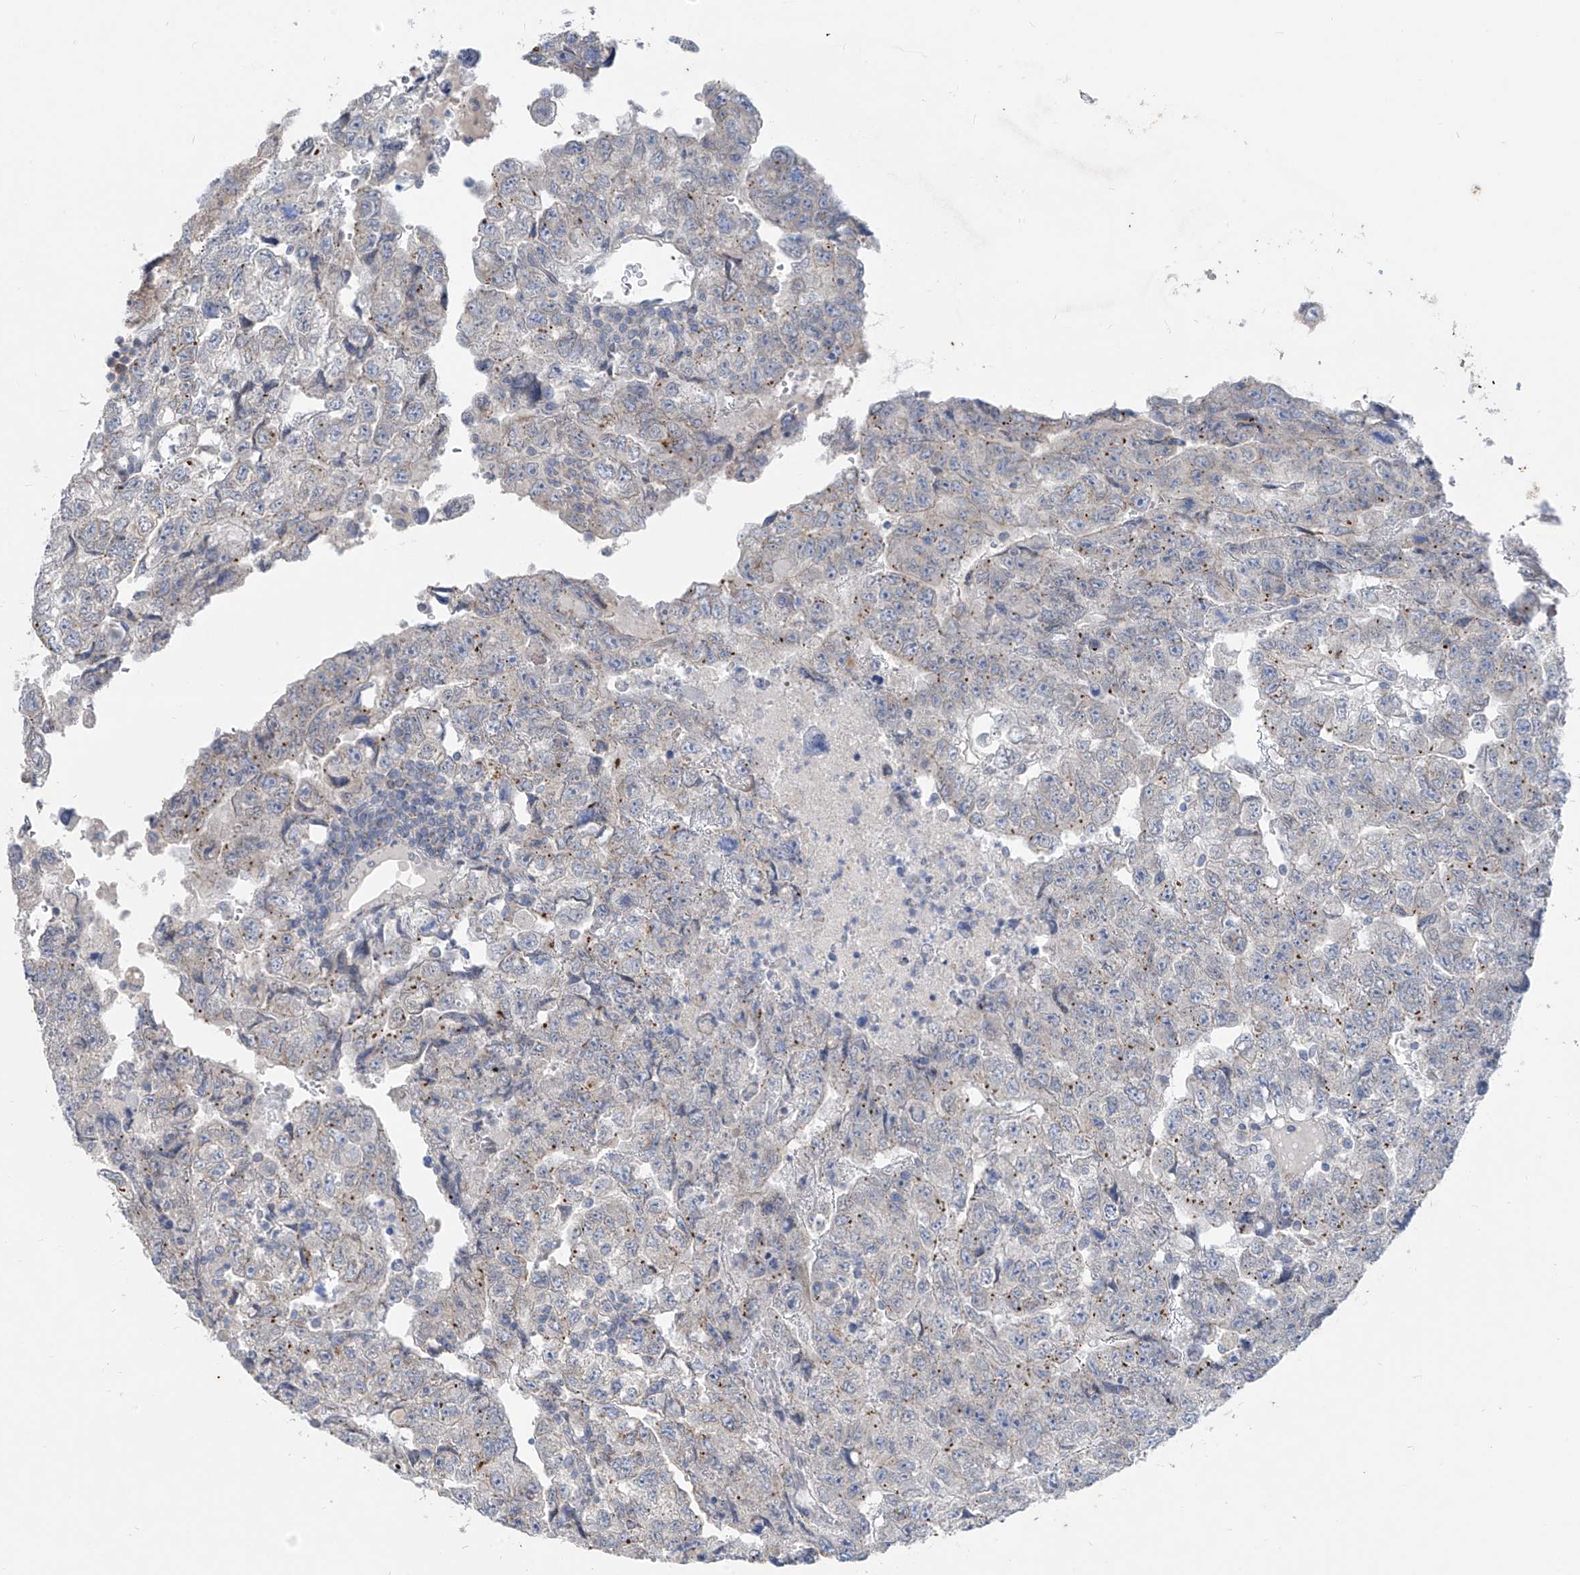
{"staining": {"intensity": "negative", "quantity": "none", "location": "none"}, "tissue": "testis cancer", "cell_type": "Tumor cells", "image_type": "cancer", "snomed": [{"axis": "morphology", "description": "Carcinoma, Embryonal, NOS"}, {"axis": "topography", "description": "Testis"}], "caption": "IHC photomicrograph of neoplastic tissue: human testis cancer stained with DAB (3,3'-diaminobenzidine) exhibits no significant protein expression in tumor cells.", "gene": "KRTAP25-1", "patient": {"sex": "male", "age": 36}}